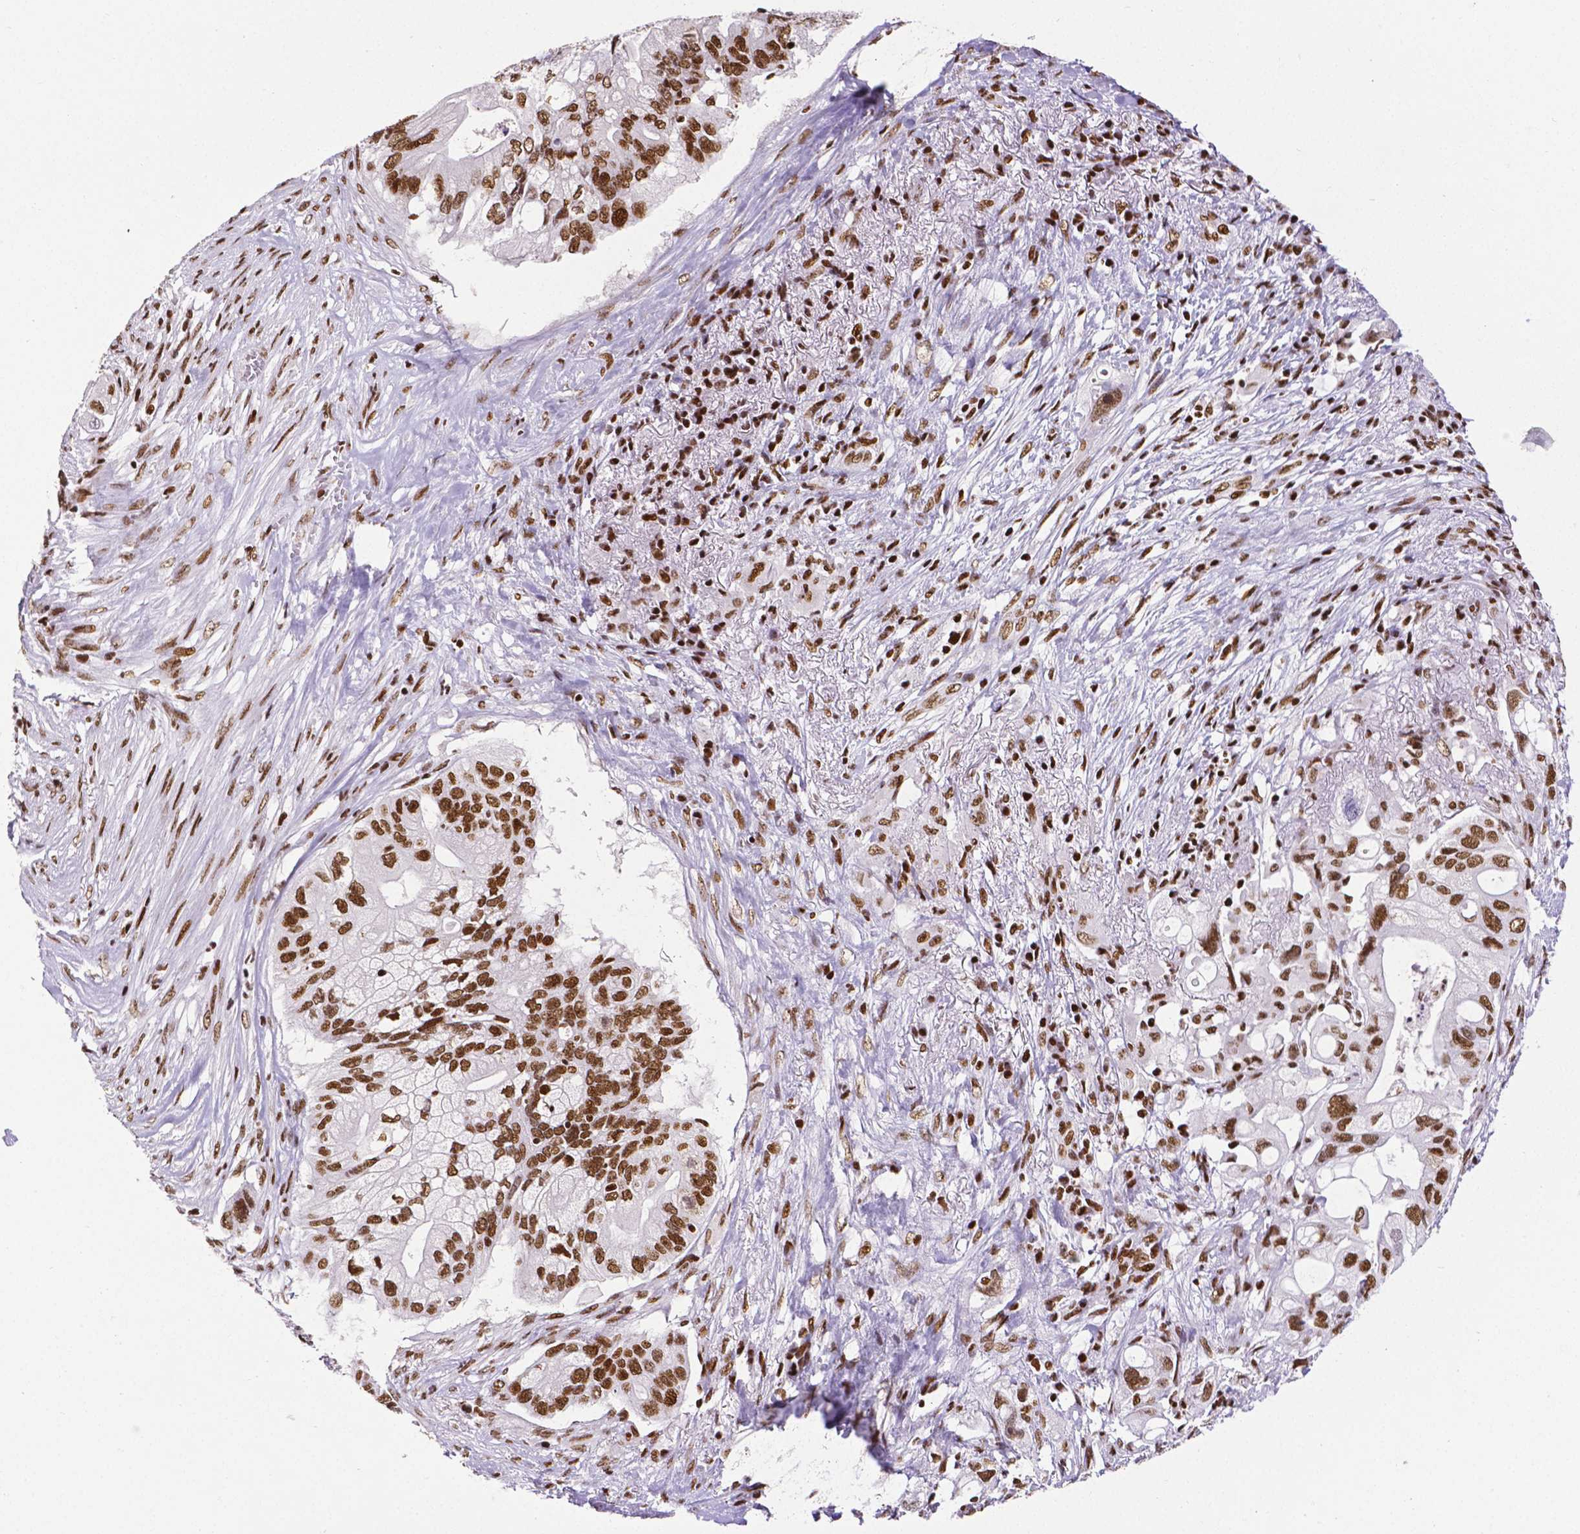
{"staining": {"intensity": "strong", "quantity": ">75%", "location": "nuclear"}, "tissue": "pancreatic cancer", "cell_type": "Tumor cells", "image_type": "cancer", "snomed": [{"axis": "morphology", "description": "Adenocarcinoma, NOS"}, {"axis": "topography", "description": "Pancreas"}], "caption": "High-power microscopy captured an immunohistochemistry photomicrograph of pancreatic cancer, revealing strong nuclear staining in approximately >75% of tumor cells. (IHC, brightfield microscopy, high magnification).", "gene": "CTCF", "patient": {"sex": "female", "age": 72}}